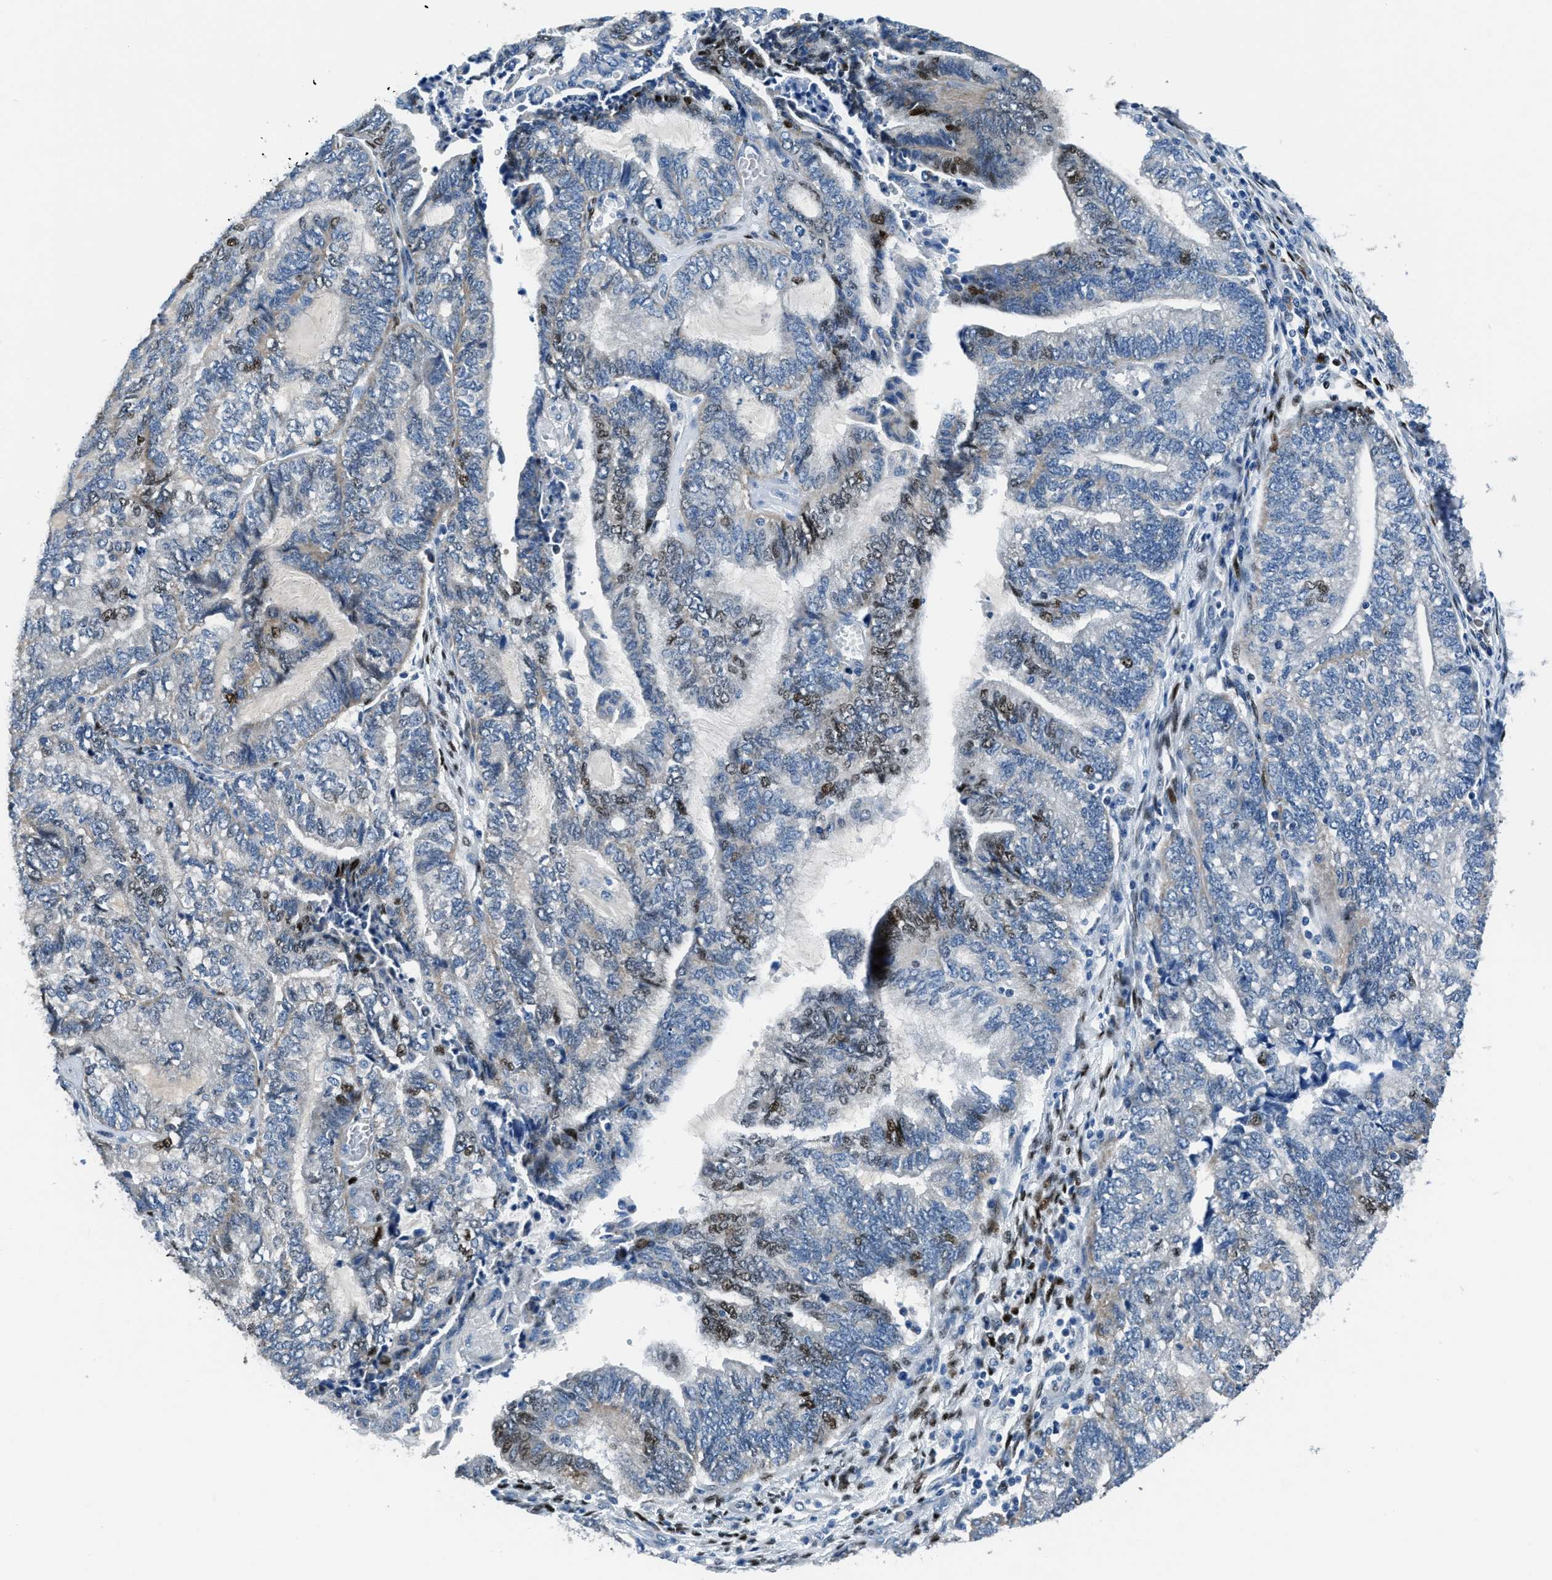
{"staining": {"intensity": "moderate", "quantity": "<25%", "location": "nuclear"}, "tissue": "endometrial cancer", "cell_type": "Tumor cells", "image_type": "cancer", "snomed": [{"axis": "morphology", "description": "Adenocarcinoma, NOS"}, {"axis": "topography", "description": "Uterus"}, {"axis": "topography", "description": "Endometrium"}], "caption": "A high-resolution image shows immunohistochemistry (IHC) staining of endometrial cancer (adenocarcinoma), which demonstrates moderate nuclear expression in approximately <25% of tumor cells. The staining is performed using DAB (3,3'-diaminobenzidine) brown chromogen to label protein expression. The nuclei are counter-stained blue using hematoxylin.", "gene": "EGR1", "patient": {"sex": "female", "age": 70}}